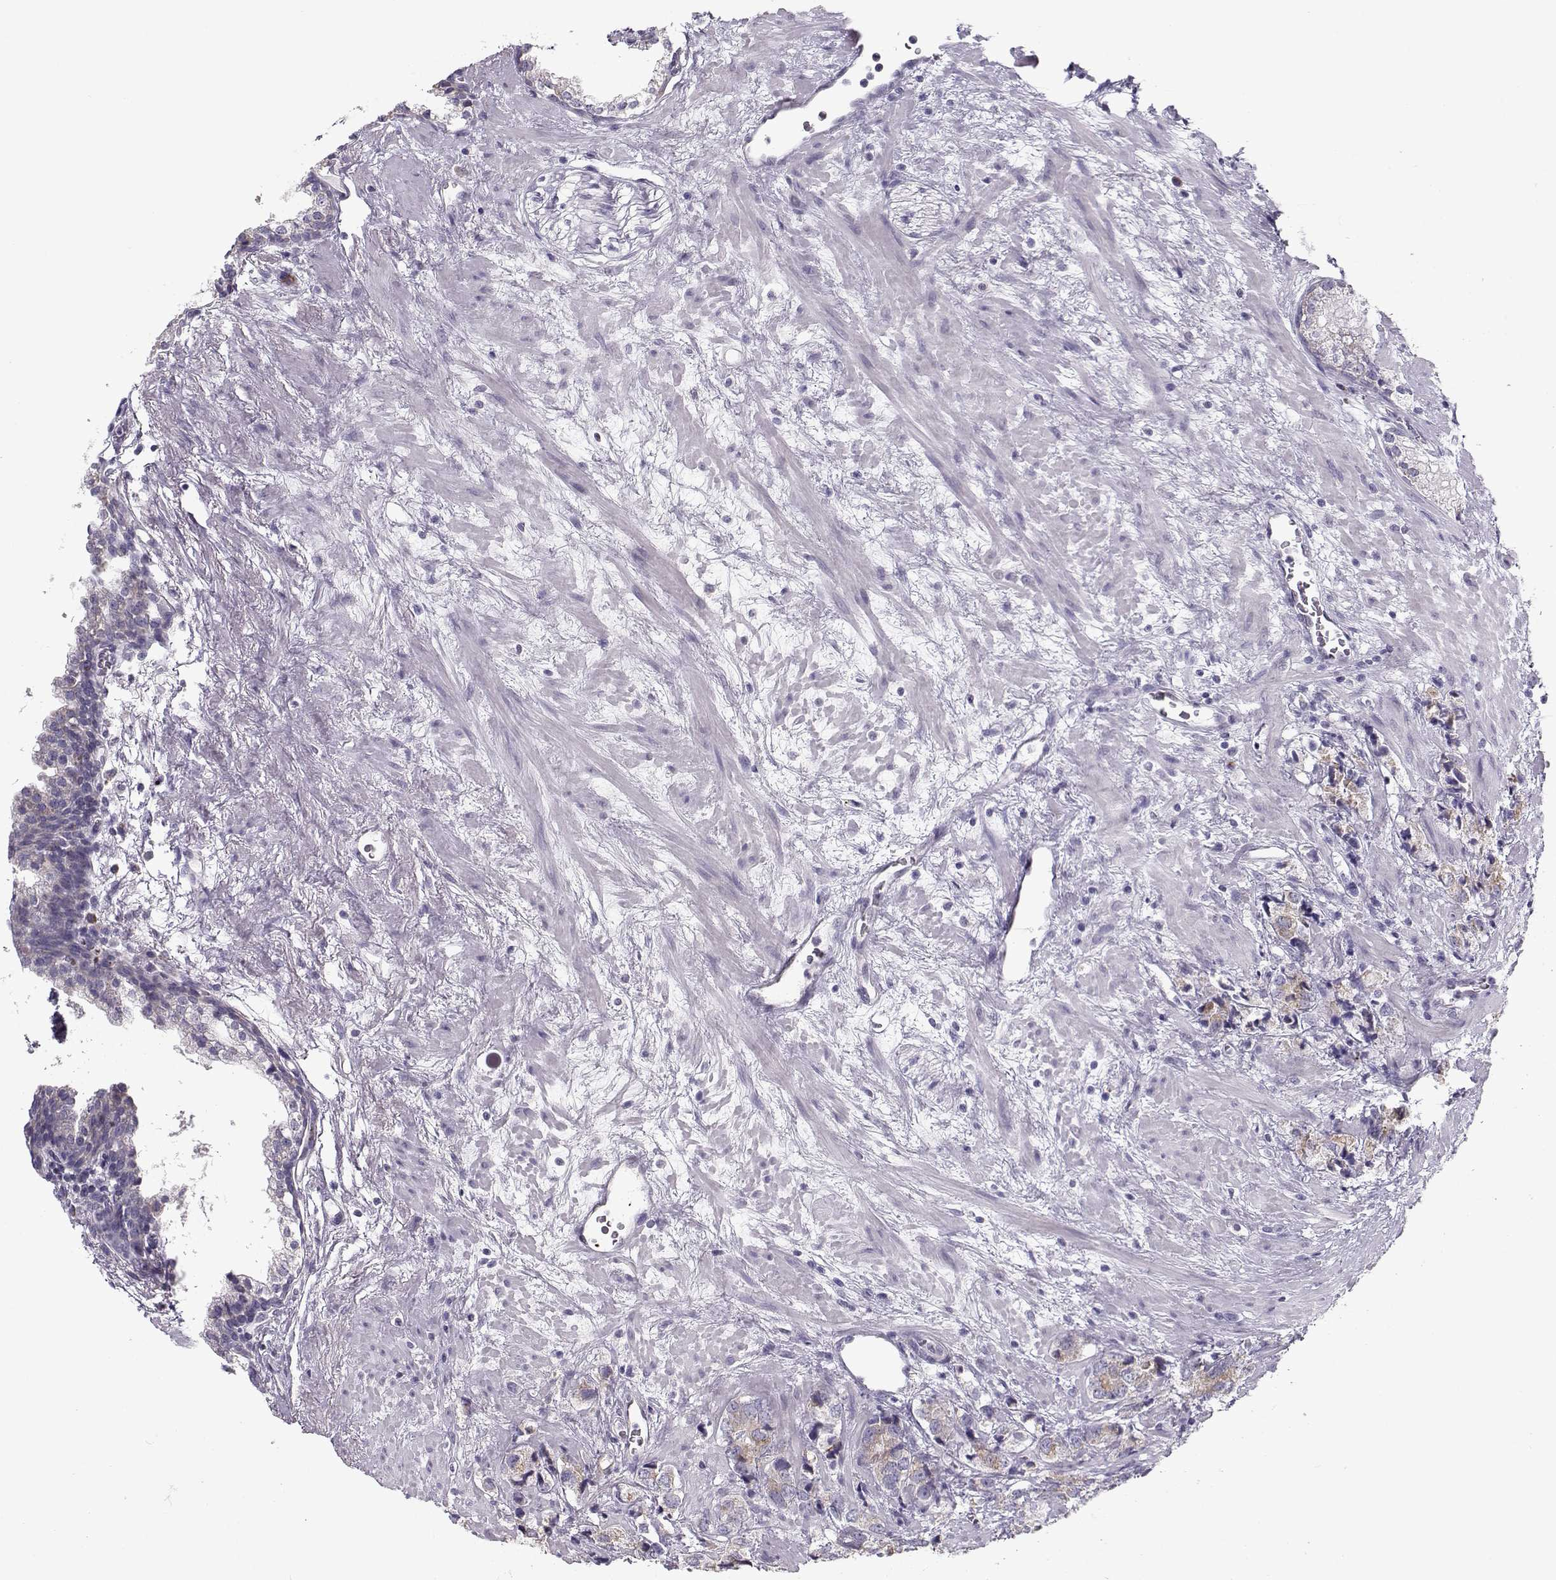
{"staining": {"intensity": "weak", "quantity": "<25%", "location": "cytoplasmic/membranous"}, "tissue": "prostate cancer", "cell_type": "Tumor cells", "image_type": "cancer", "snomed": [{"axis": "morphology", "description": "Adenocarcinoma, NOS"}, {"axis": "topography", "description": "Prostate and seminal vesicle, NOS"}], "caption": "Human prostate cancer (adenocarcinoma) stained for a protein using immunohistochemistry demonstrates no positivity in tumor cells.", "gene": "KLF17", "patient": {"sex": "male", "age": 63}}